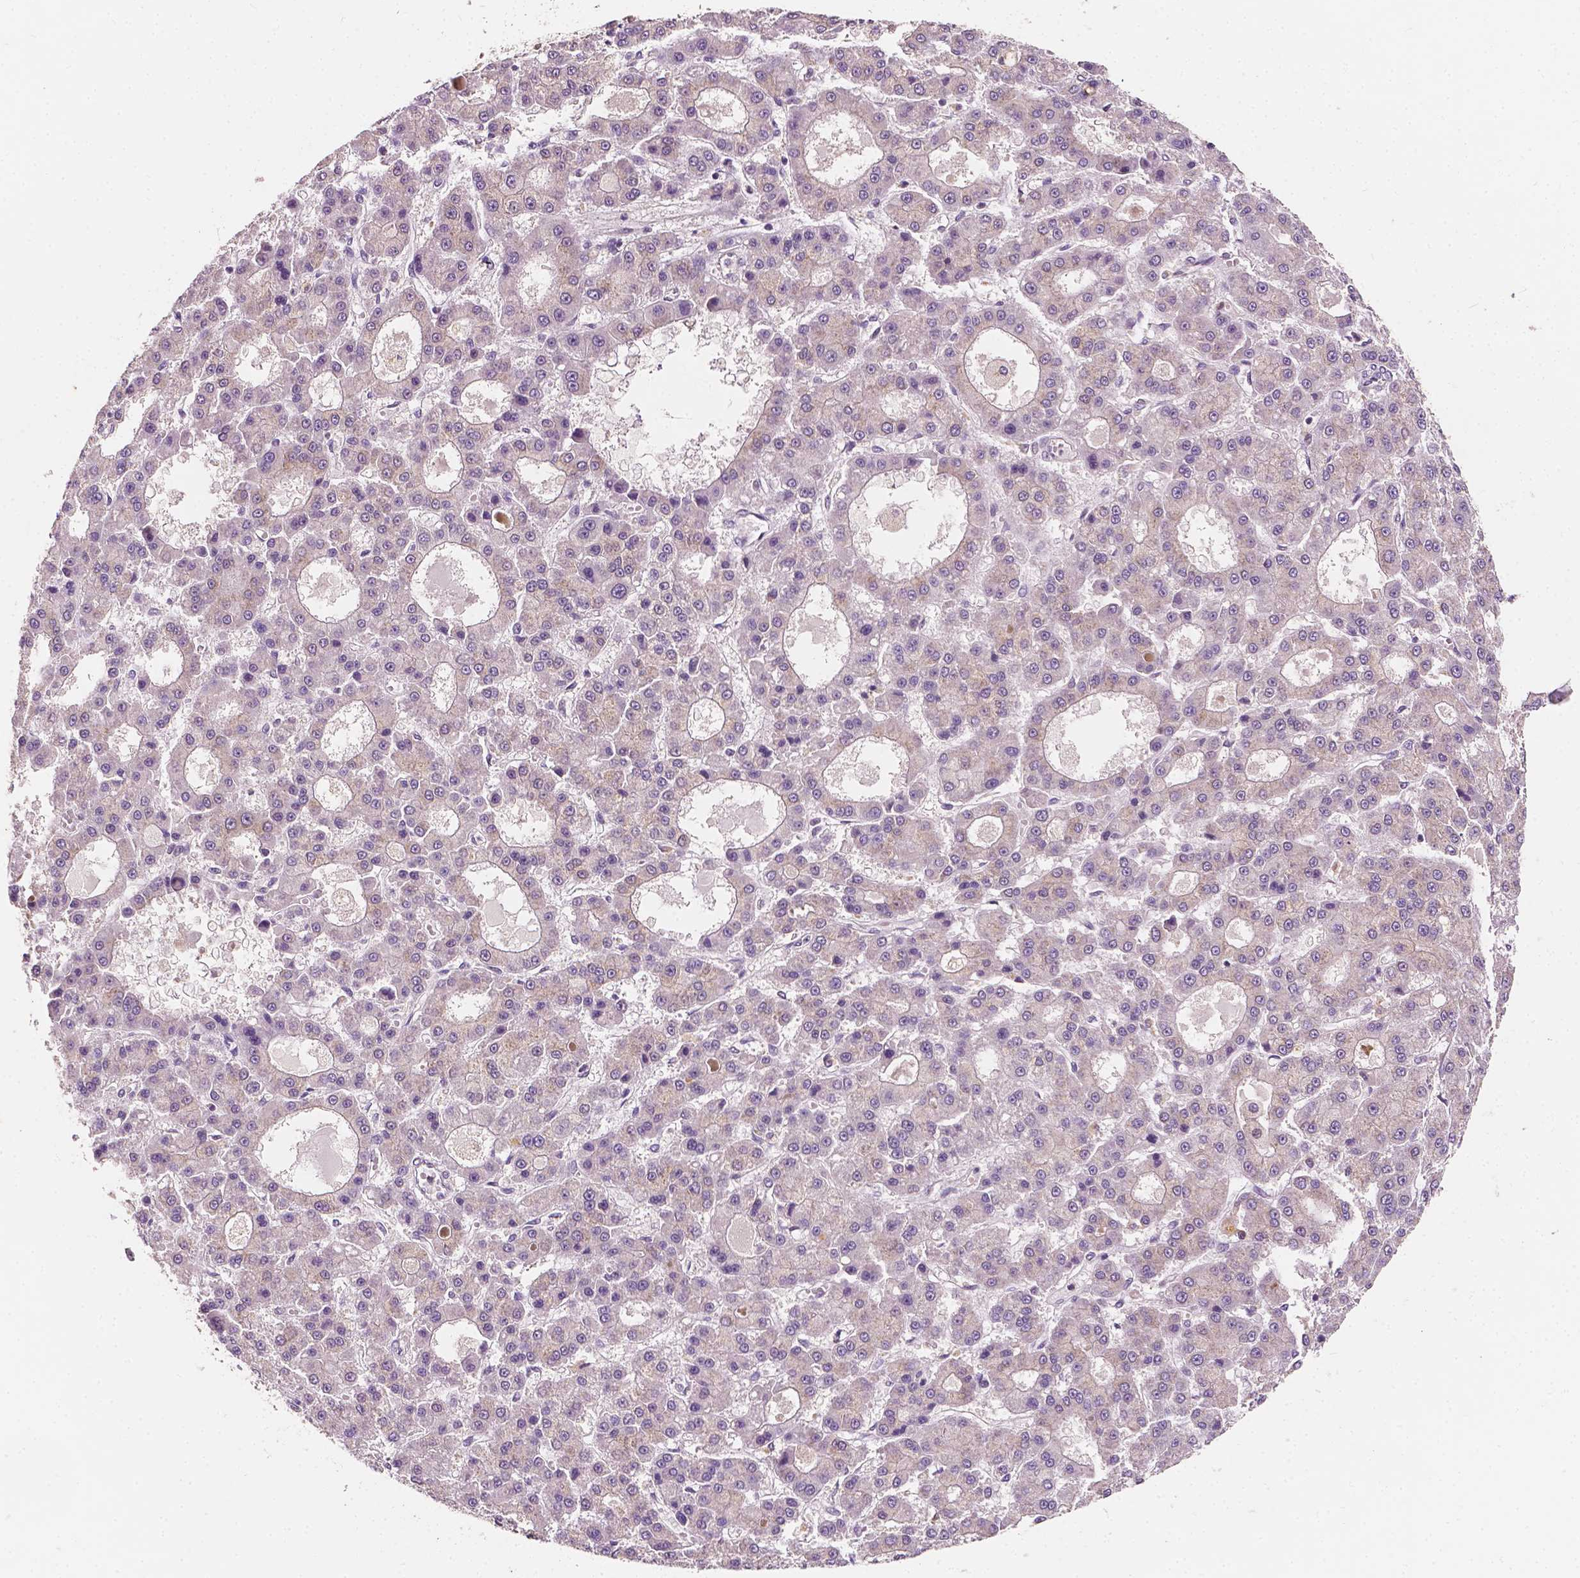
{"staining": {"intensity": "negative", "quantity": "none", "location": "none"}, "tissue": "liver cancer", "cell_type": "Tumor cells", "image_type": "cancer", "snomed": [{"axis": "morphology", "description": "Carcinoma, Hepatocellular, NOS"}, {"axis": "topography", "description": "Liver"}], "caption": "Micrograph shows no protein expression in tumor cells of hepatocellular carcinoma (liver) tissue.", "gene": "EBAG9", "patient": {"sex": "male", "age": 70}}